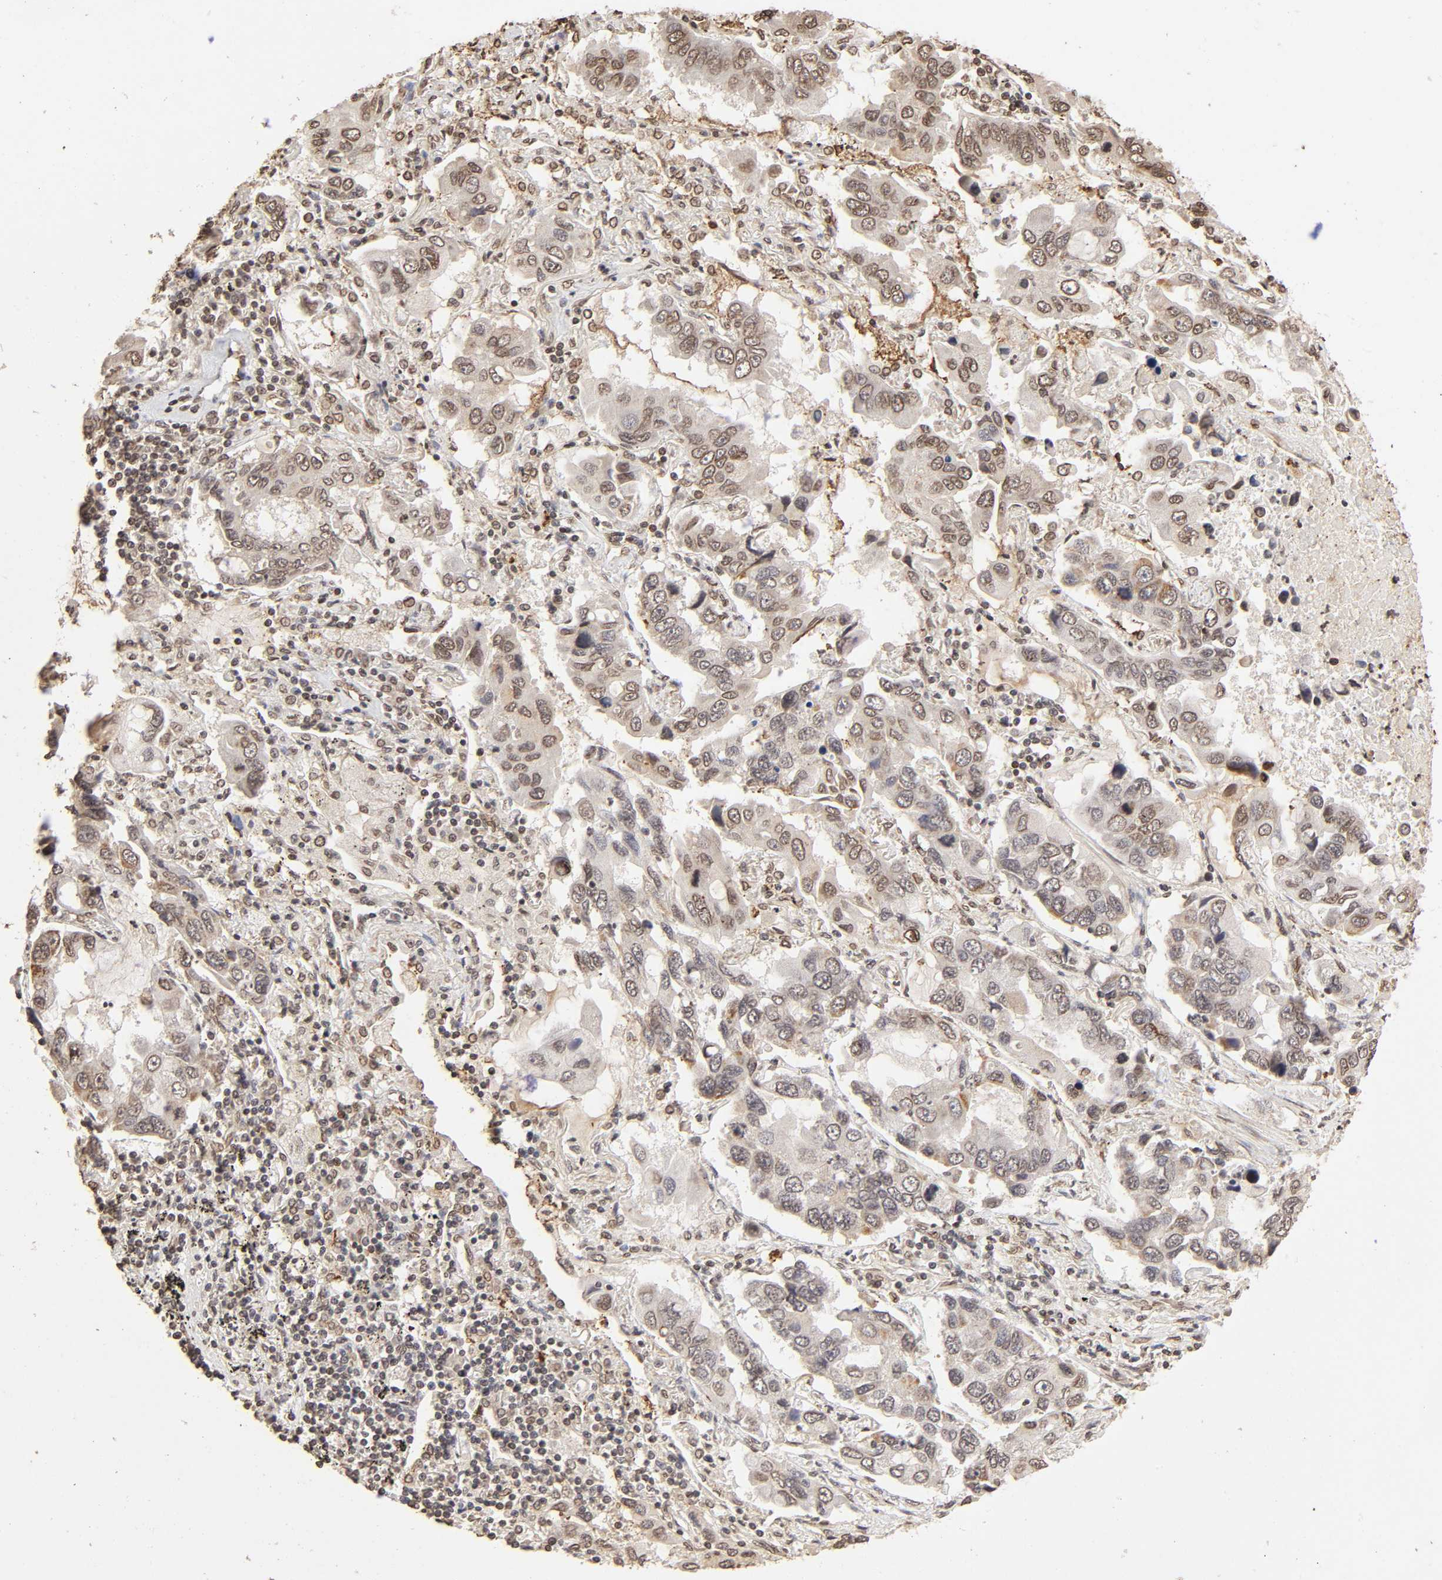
{"staining": {"intensity": "weak", "quantity": ">75%", "location": "nuclear"}, "tissue": "lung cancer", "cell_type": "Tumor cells", "image_type": "cancer", "snomed": [{"axis": "morphology", "description": "Adenocarcinoma, NOS"}, {"axis": "topography", "description": "Lung"}], "caption": "Brown immunohistochemical staining in human lung cancer (adenocarcinoma) shows weak nuclear staining in about >75% of tumor cells. Ihc stains the protein of interest in brown and the nuclei are stained blue.", "gene": "MLLT6", "patient": {"sex": "male", "age": 64}}